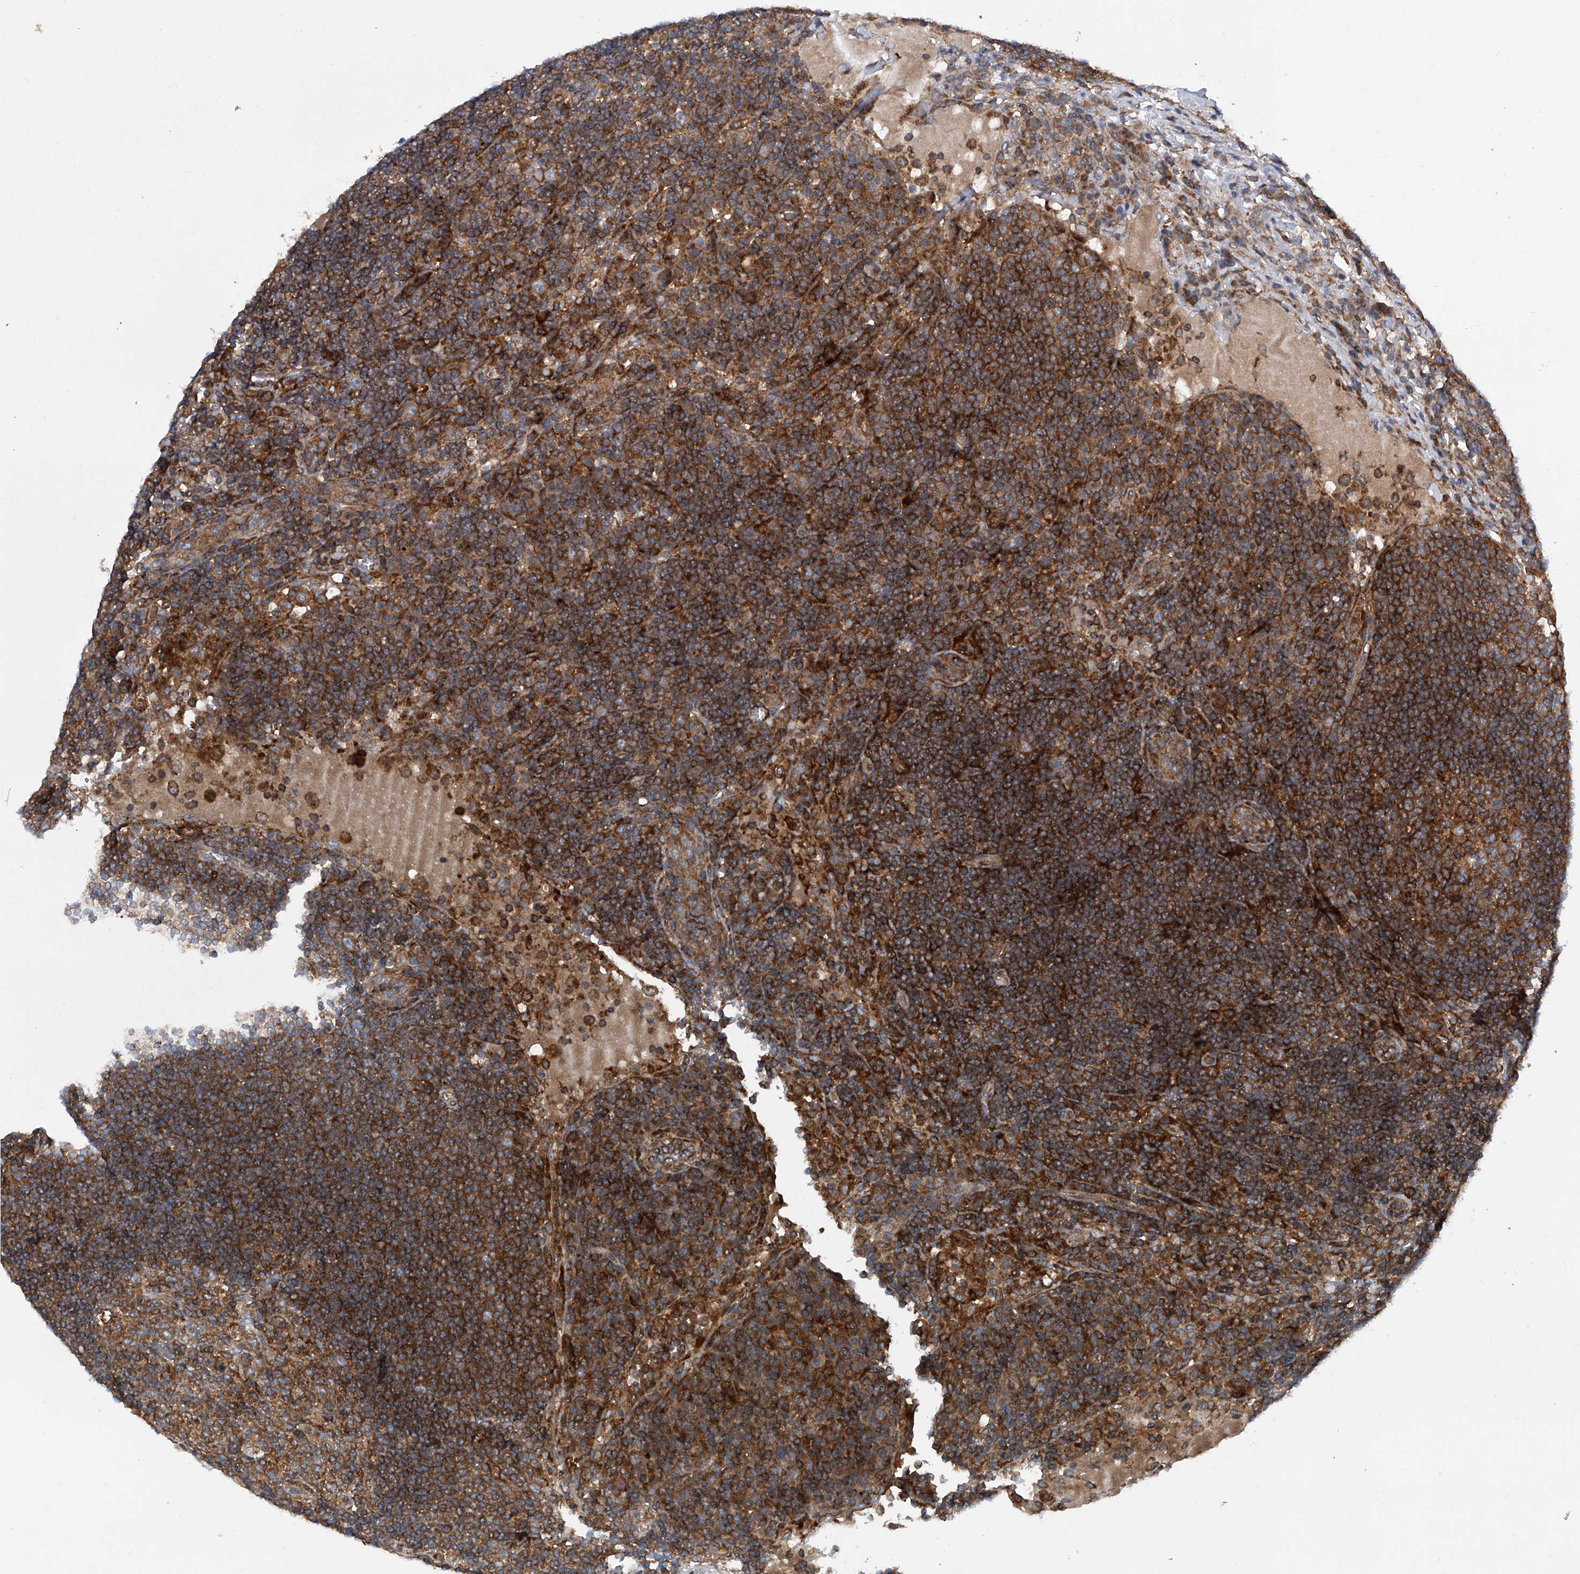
{"staining": {"intensity": "moderate", "quantity": ">75%", "location": "cytoplasmic/membranous"}, "tissue": "lymph node", "cell_type": "Germinal center cells", "image_type": "normal", "snomed": [{"axis": "morphology", "description": "Normal tissue, NOS"}, {"axis": "topography", "description": "Lymph node"}], "caption": "Moderate cytoplasmic/membranous expression for a protein is appreciated in about >75% of germinal center cells of normal lymph node using immunohistochemistry (IHC).", "gene": "SMAP1", "patient": {"sex": "female", "age": 53}}